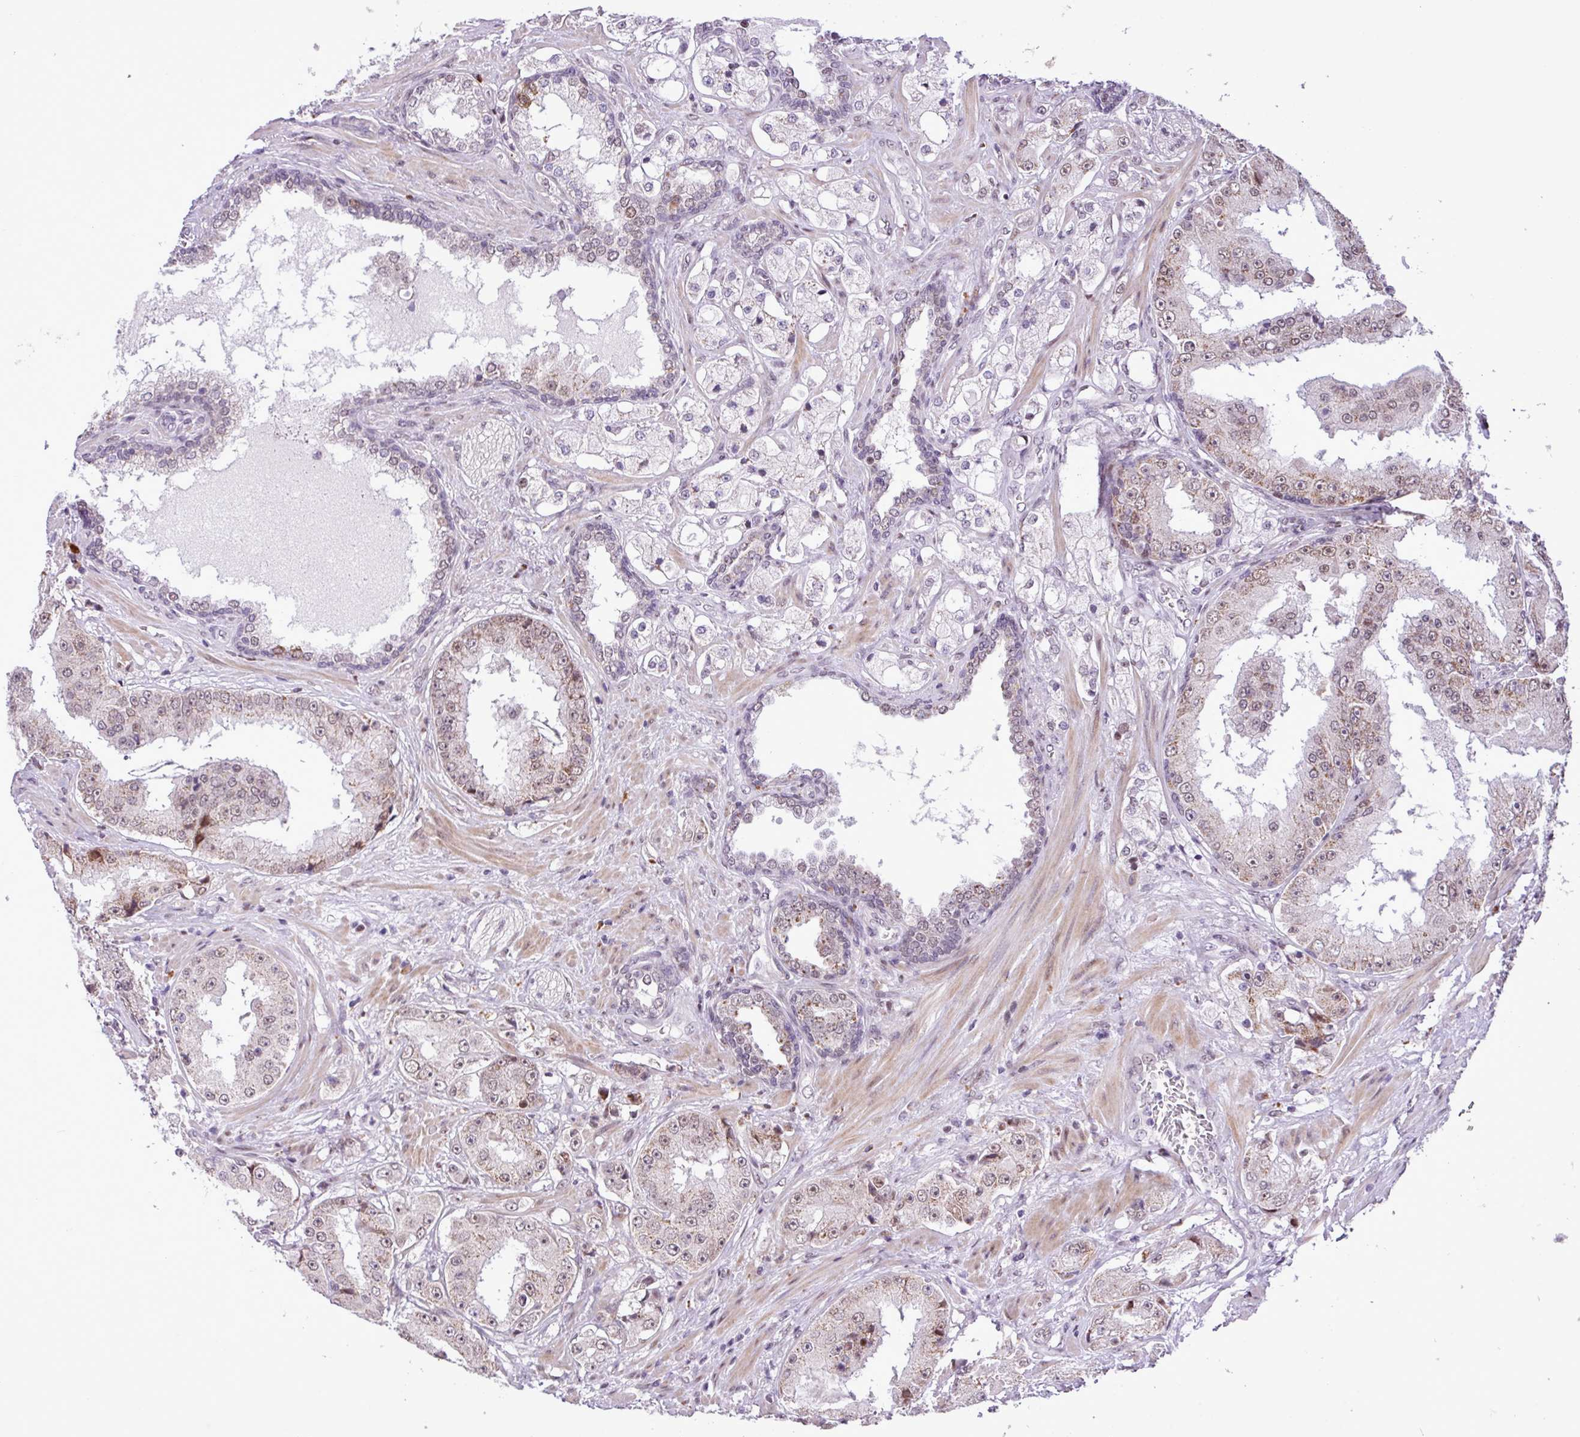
{"staining": {"intensity": "weak", "quantity": "25%-75%", "location": "nuclear"}, "tissue": "prostate cancer", "cell_type": "Tumor cells", "image_type": "cancer", "snomed": [{"axis": "morphology", "description": "Adenocarcinoma, High grade"}, {"axis": "topography", "description": "Prostate"}], "caption": "Prostate cancer (high-grade adenocarcinoma) stained for a protein reveals weak nuclear positivity in tumor cells.", "gene": "ZNF354A", "patient": {"sex": "male", "age": 73}}